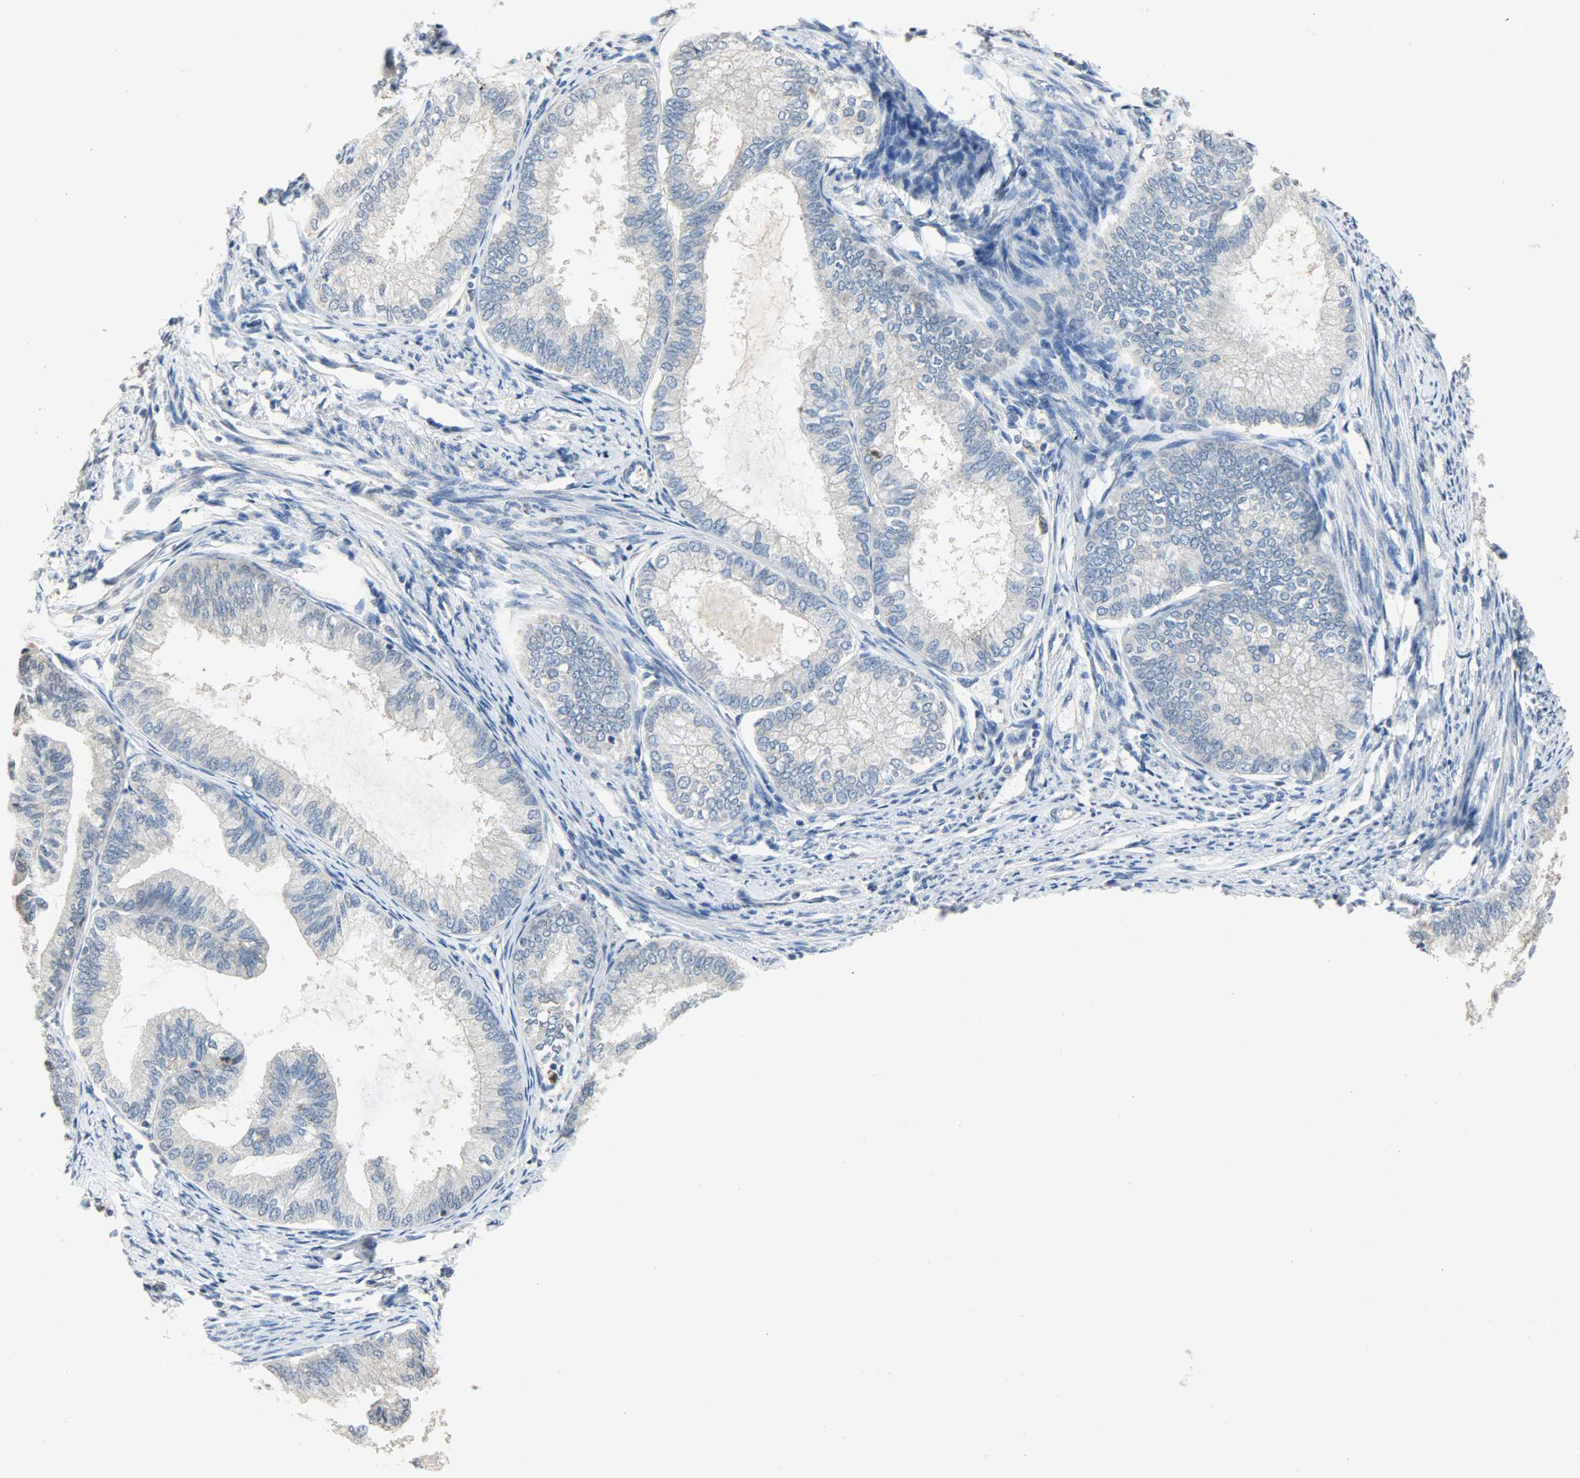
{"staining": {"intensity": "negative", "quantity": "none", "location": "none"}, "tissue": "endometrial cancer", "cell_type": "Tumor cells", "image_type": "cancer", "snomed": [{"axis": "morphology", "description": "Adenocarcinoma, NOS"}, {"axis": "topography", "description": "Endometrium"}], "caption": "Micrograph shows no protein staining in tumor cells of endometrial cancer tissue.", "gene": "TRIM21", "patient": {"sex": "female", "age": 86}}